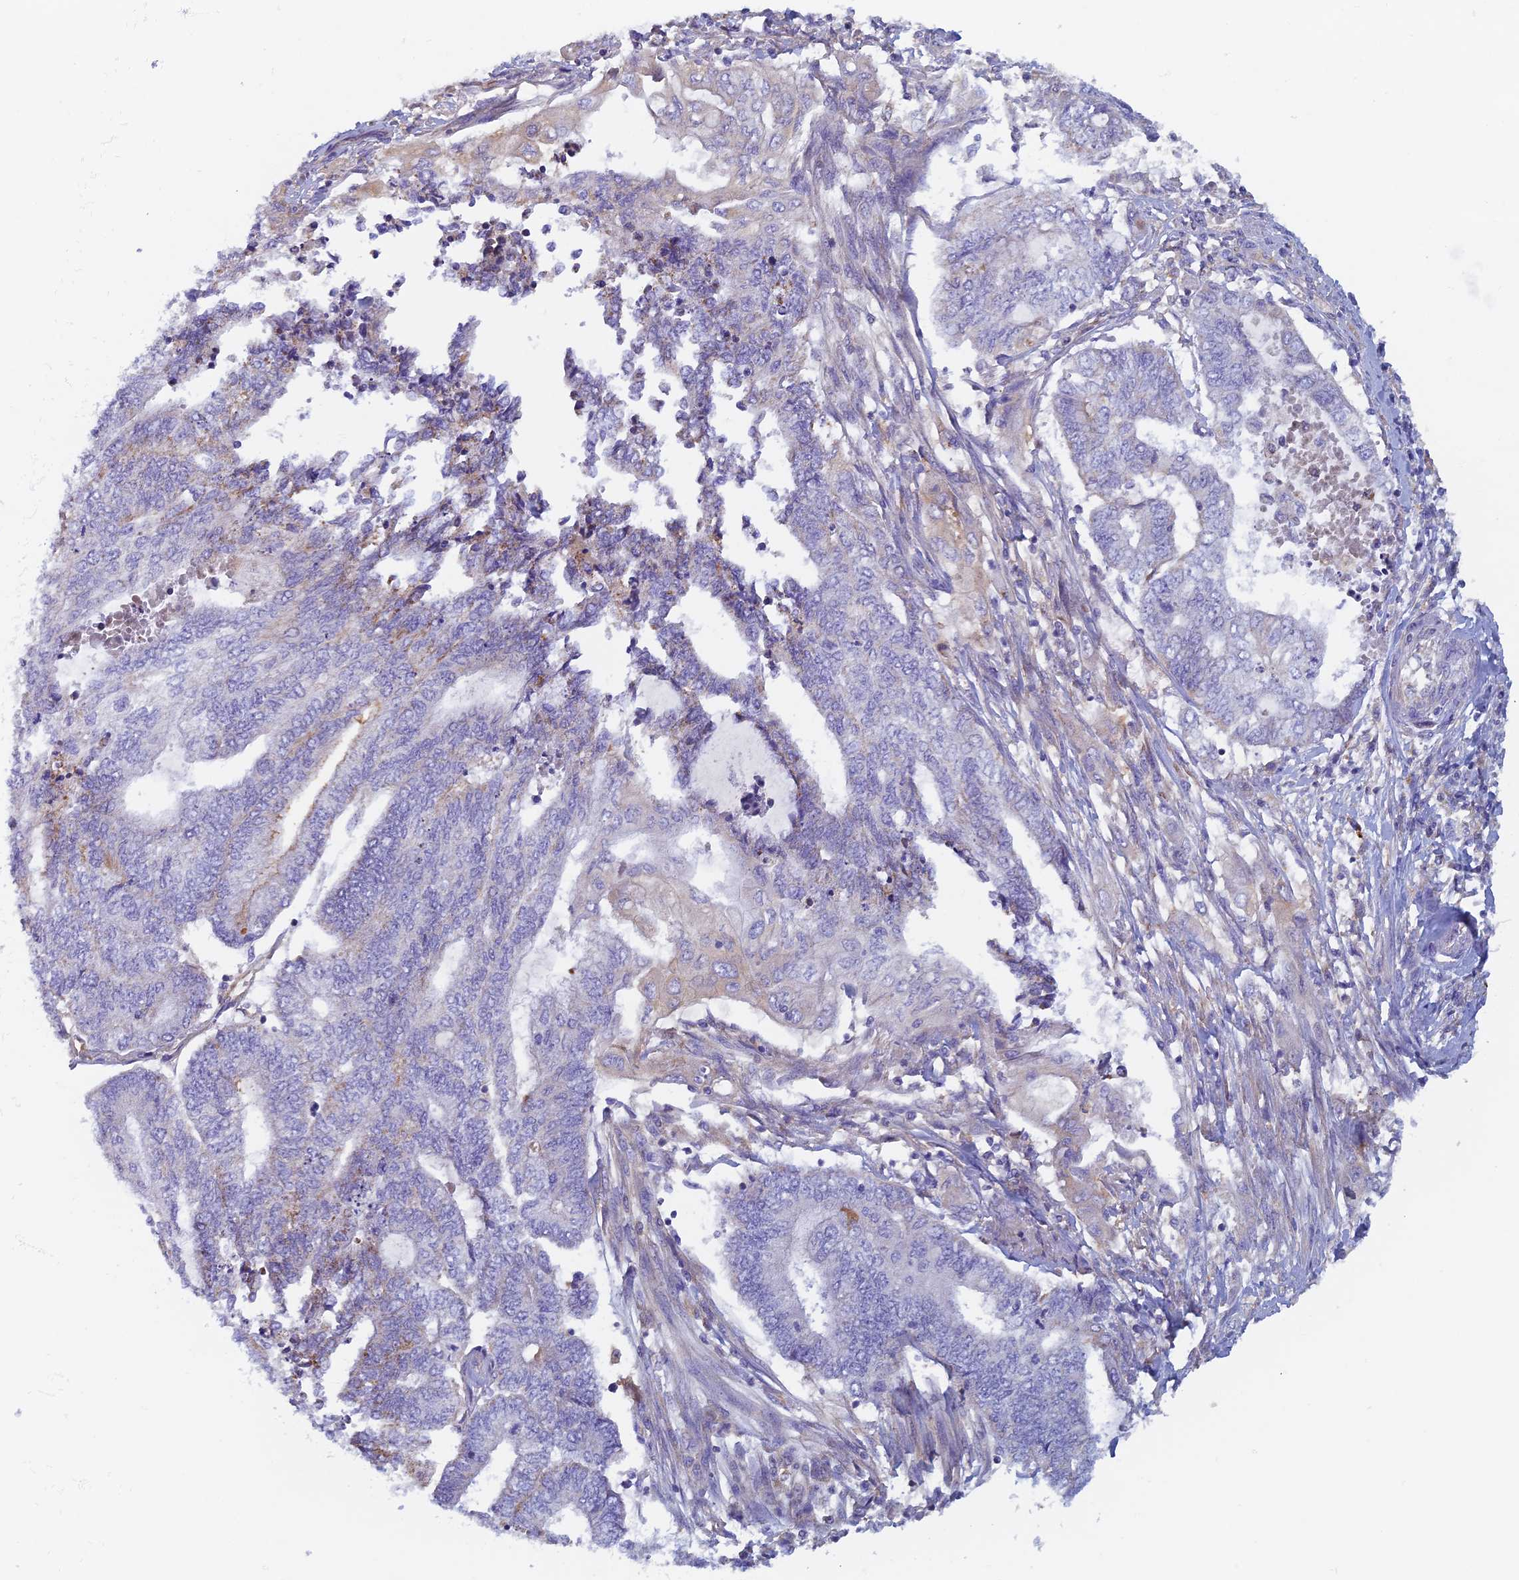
{"staining": {"intensity": "negative", "quantity": "none", "location": "none"}, "tissue": "endometrial cancer", "cell_type": "Tumor cells", "image_type": "cancer", "snomed": [{"axis": "morphology", "description": "Adenocarcinoma, NOS"}, {"axis": "topography", "description": "Uterus"}, {"axis": "topography", "description": "Endometrium"}], "caption": "IHC image of neoplastic tissue: endometrial cancer (adenocarcinoma) stained with DAB demonstrates no significant protein staining in tumor cells. The staining is performed using DAB (3,3'-diaminobenzidine) brown chromogen with nuclei counter-stained in using hematoxylin.", "gene": "TMEM44", "patient": {"sex": "female", "age": 70}}